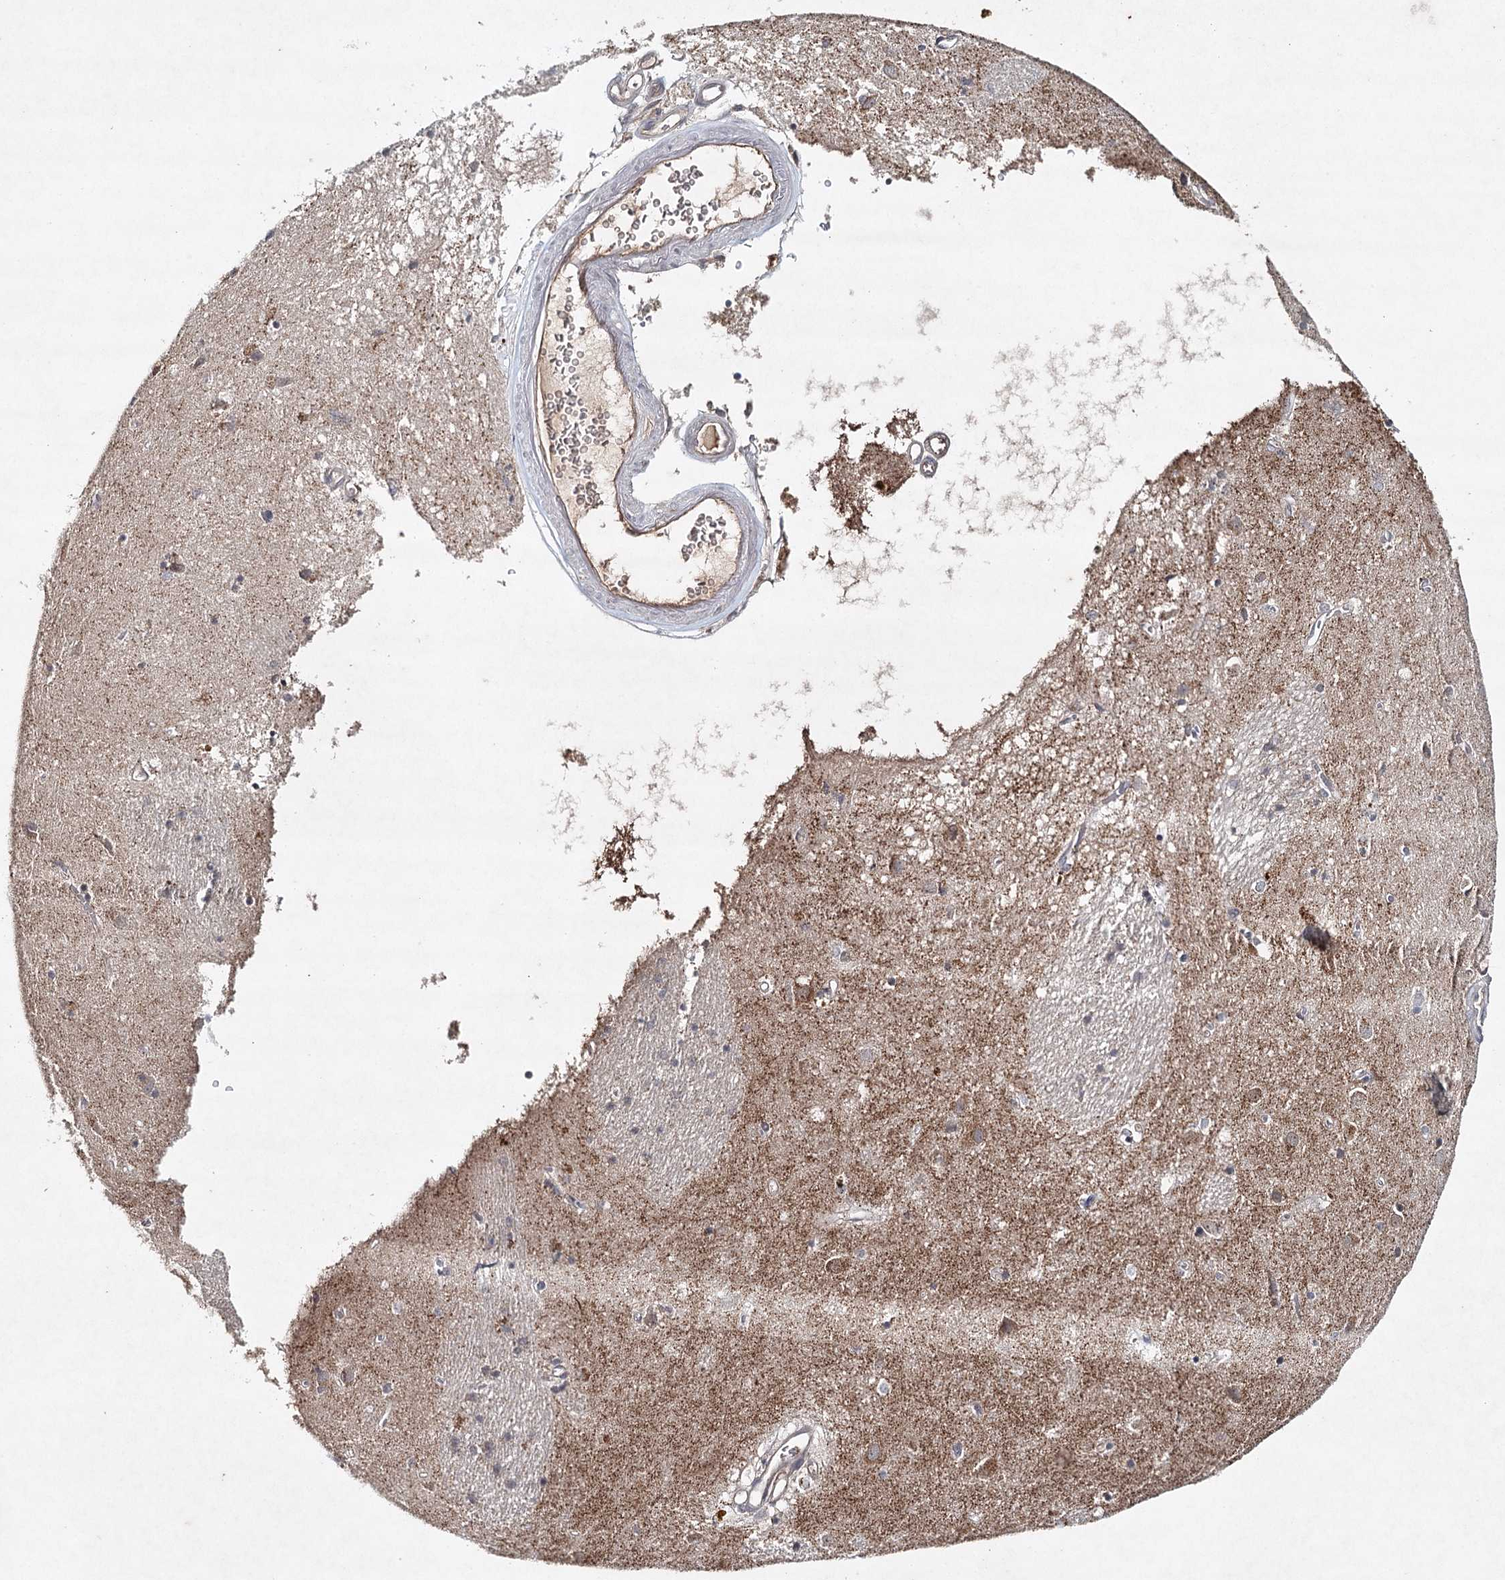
{"staining": {"intensity": "negative", "quantity": "none", "location": "none"}, "tissue": "caudate", "cell_type": "Glial cells", "image_type": "normal", "snomed": [{"axis": "morphology", "description": "Normal tissue, NOS"}, {"axis": "topography", "description": "Lateral ventricle wall"}], "caption": "An immunohistochemistry (IHC) image of unremarkable caudate is shown. There is no staining in glial cells of caudate.", "gene": "SYNPO", "patient": {"sex": "male", "age": 70}}